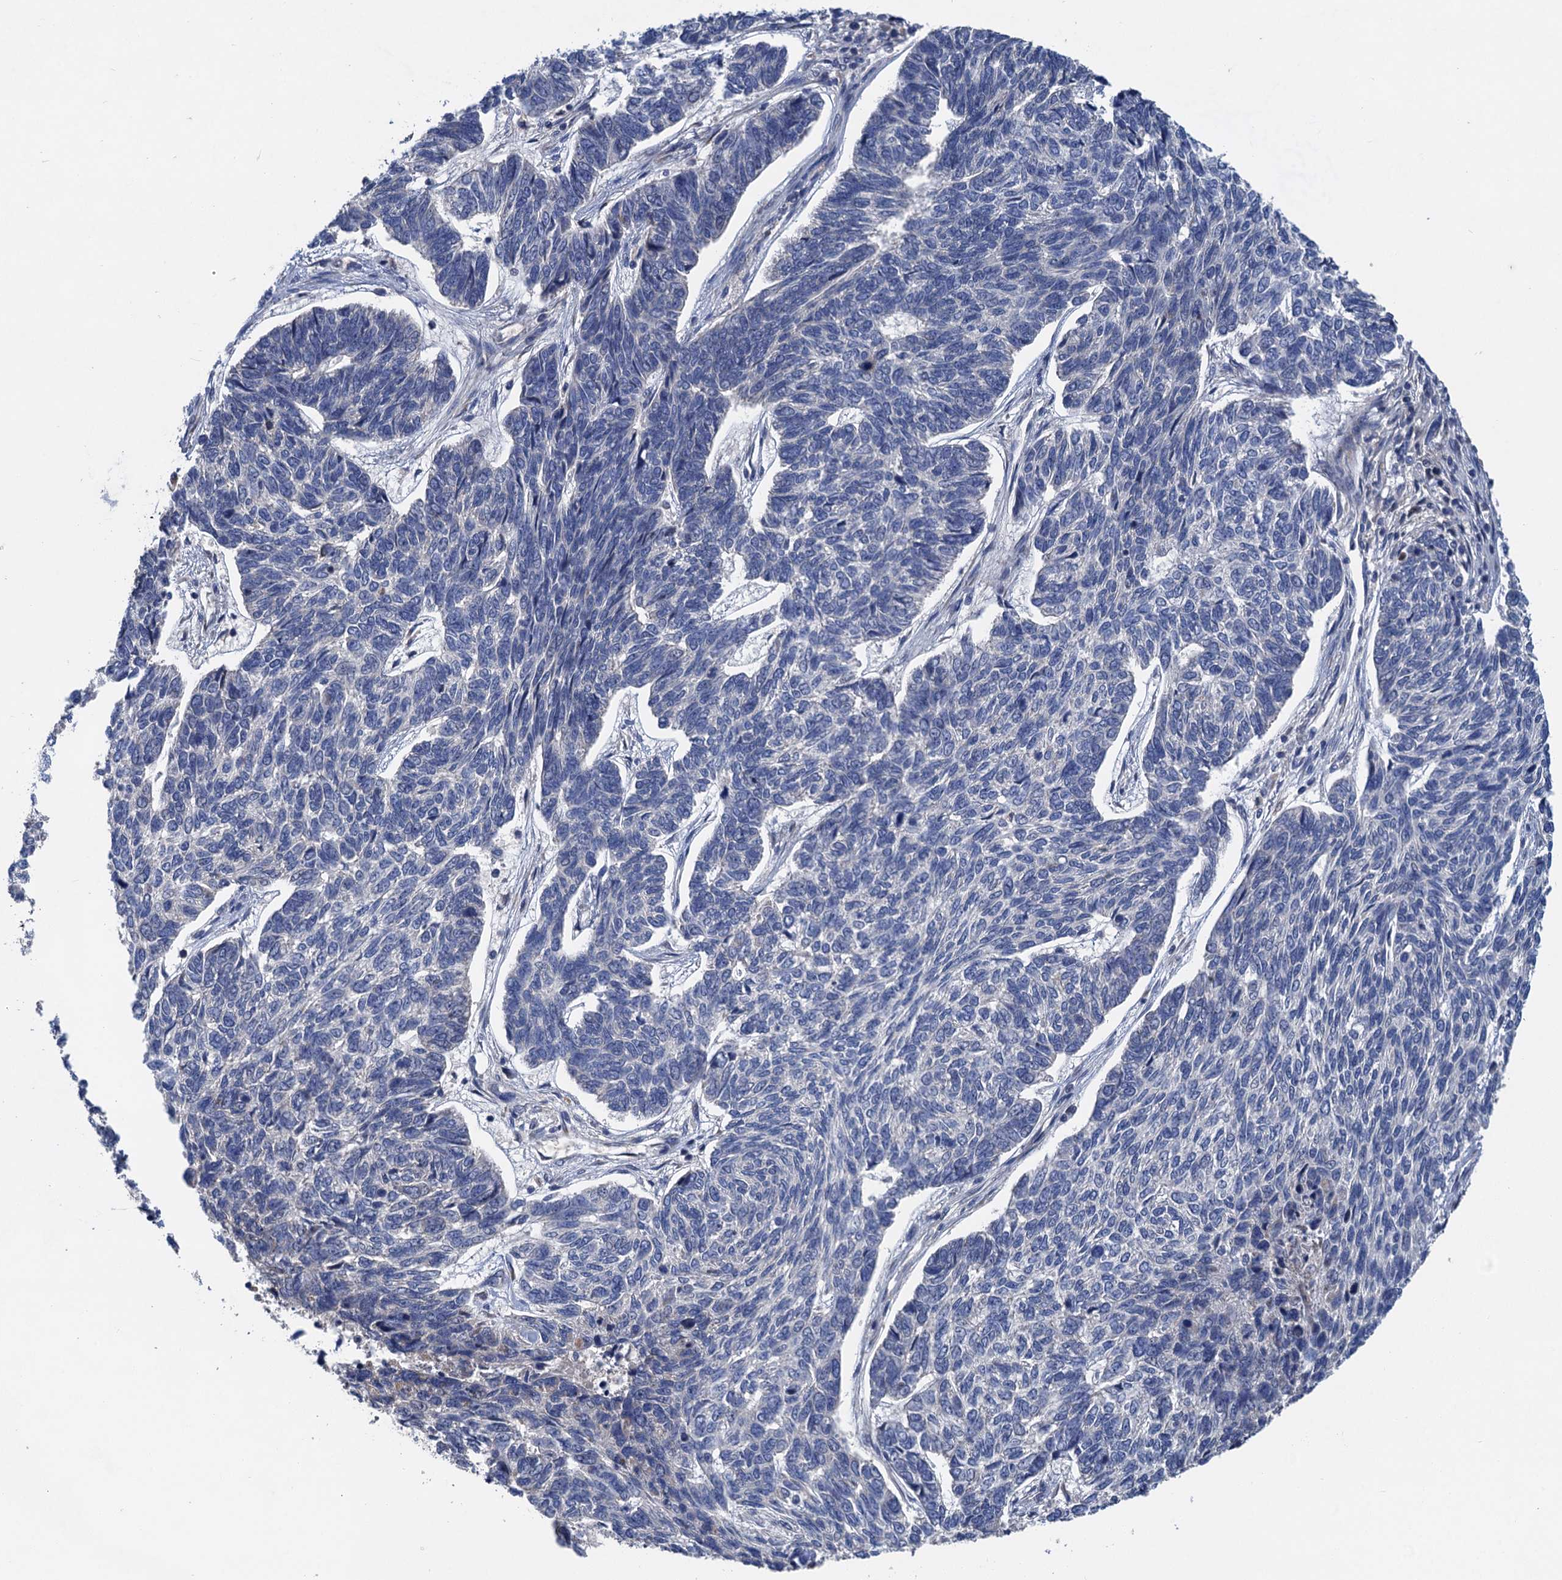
{"staining": {"intensity": "negative", "quantity": "none", "location": "none"}, "tissue": "skin cancer", "cell_type": "Tumor cells", "image_type": "cancer", "snomed": [{"axis": "morphology", "description": "Basal cell carcinoma"}, {"axis": "topography", "description": "Skin"}], "caption": "The image reveals no staining of tumor cells in skin cancer (basal cell carcinoma). Brightfield microscopy of immunohistochemistry stained with DAB (brown) and hematoxylin (blue), captured at high magnification.", "gene": "TRAF7", "patient": {"sex": "female", "age": 65}}